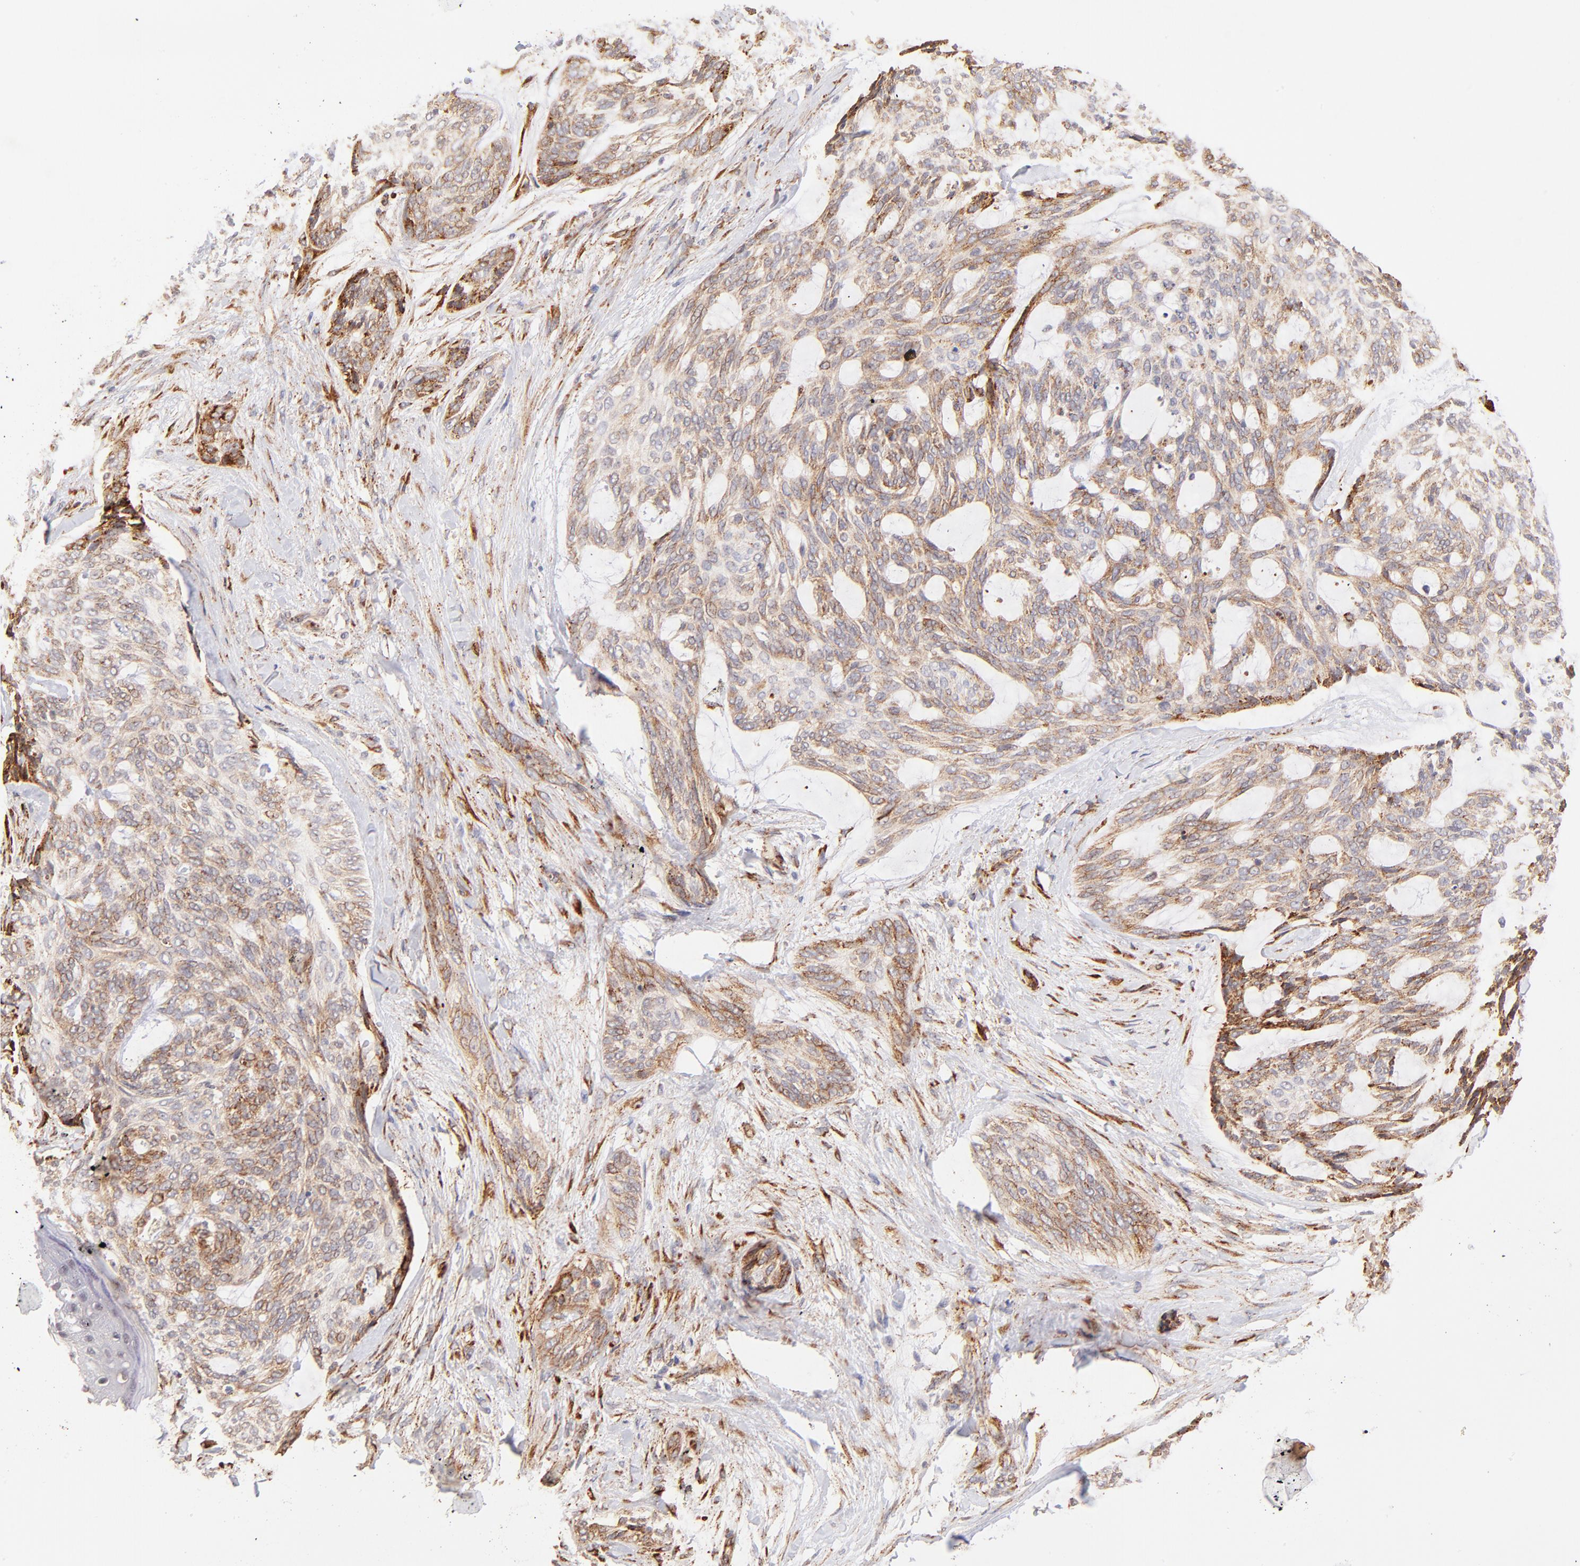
{"staining": {"intensity": "moderate", "quantity": ">75%", "location": "cytoplasmic/membranous"}, "tissue": "skin cancer", "cell_type": "Tumor cells", "image_type": "cancer", "snomed": [{"axis": "morphology", "description": "Normal tissue, NOS"}, {"axis": "morphology", "description": "Basal cell carcinoma"}, {"axis": "topography", "description": "Skin"}], "caption": "An immunohistochemistry (IHC) photomicrograph of neoplastic tissue is shown. Protein staining in brown shows moderate cytoplasmic/membranous positivity in skin cancer (basal cell carcinoma) within tumor cells.", "gene": "SPARC", "patient": {"sex": "female", "age": 71}}